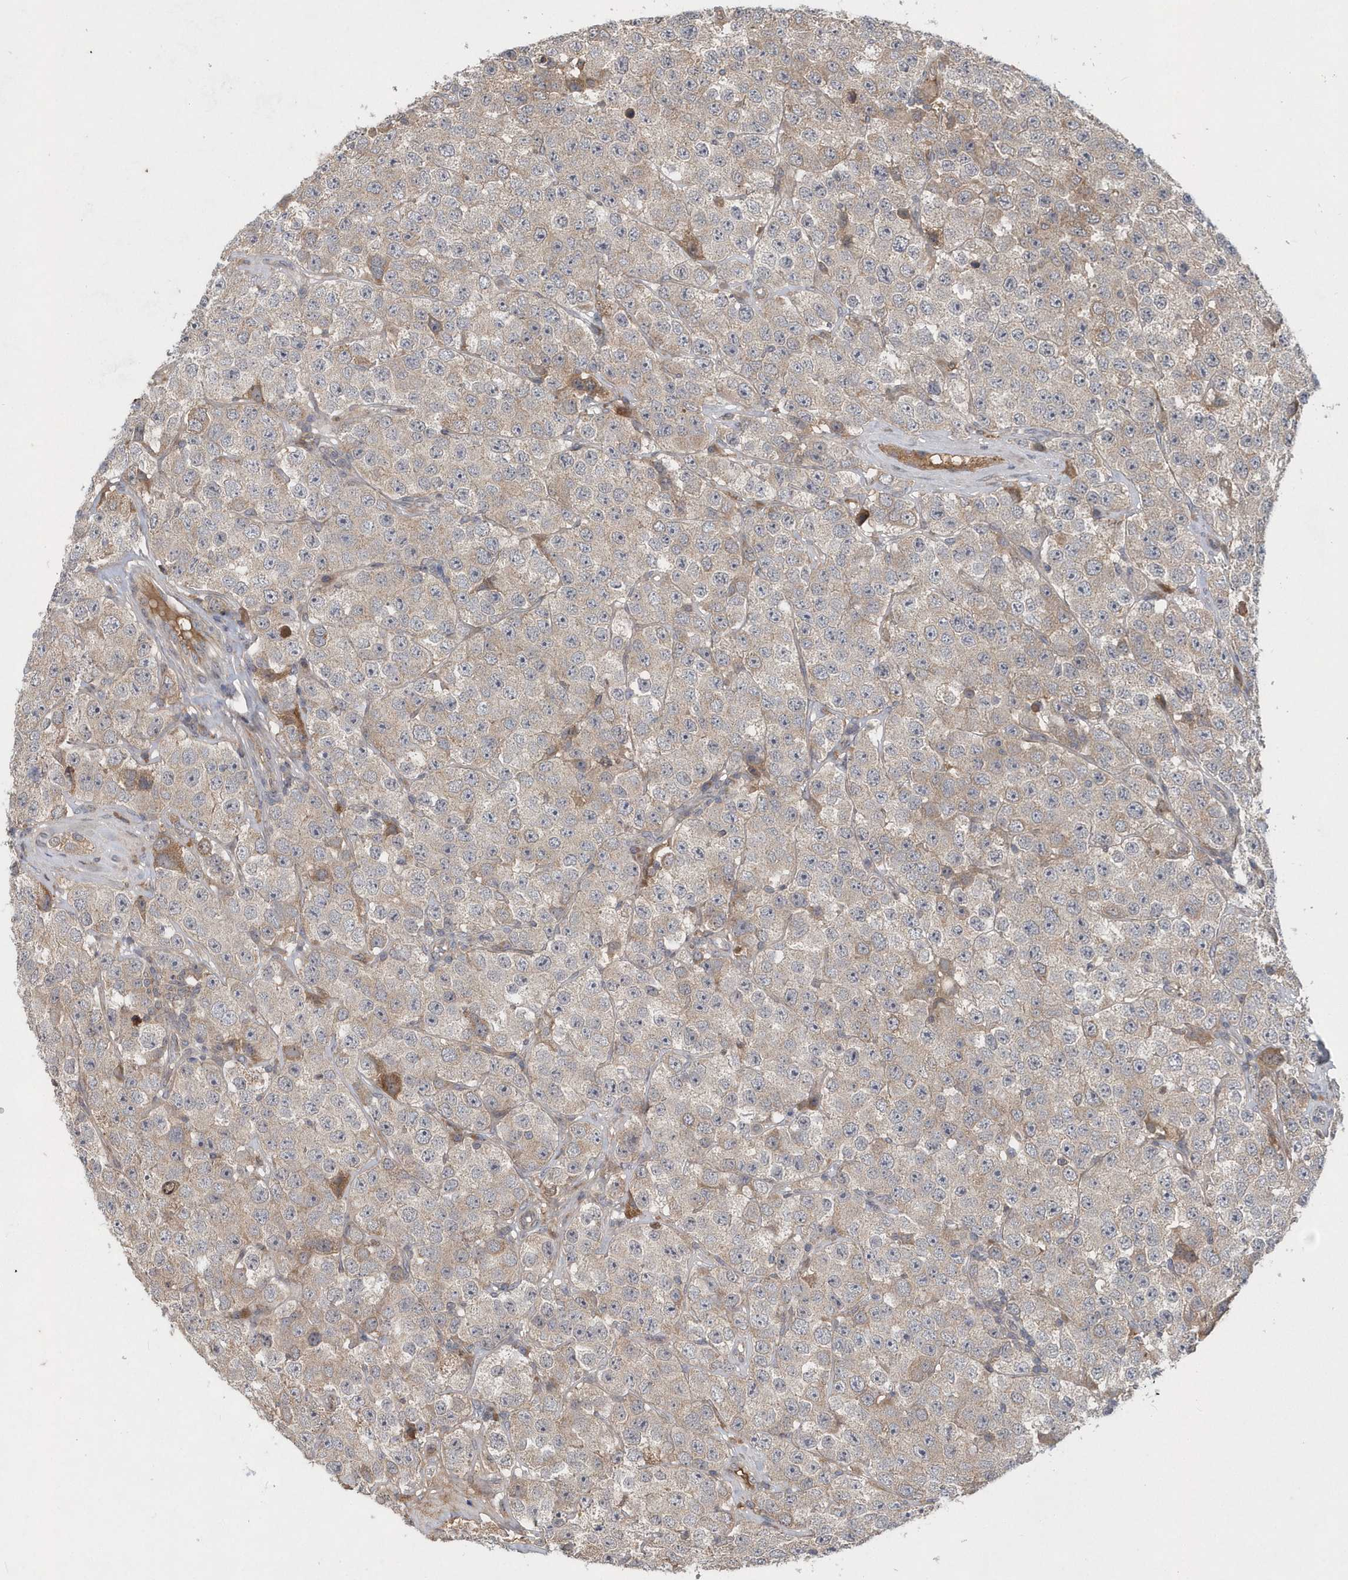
{"staining": {"intensity": "negative", "quantity": "none", "location": "none"}, "tissue": "testis cancer", "cell_type": "Tumor cells", "image_type": "cancer", "snomed": [{"axis": "morphology", "description": "Seminoma, NOS"}, {"axis": "topography", "description": "Testis"}], "caption": "Testis cancer (seminoma) stained for a protein using immunohistochemistry (IHC) reveals no staining tumor cells.", "gene": "HMGCS1", "patient": {"sex": "male", "age": 28}}